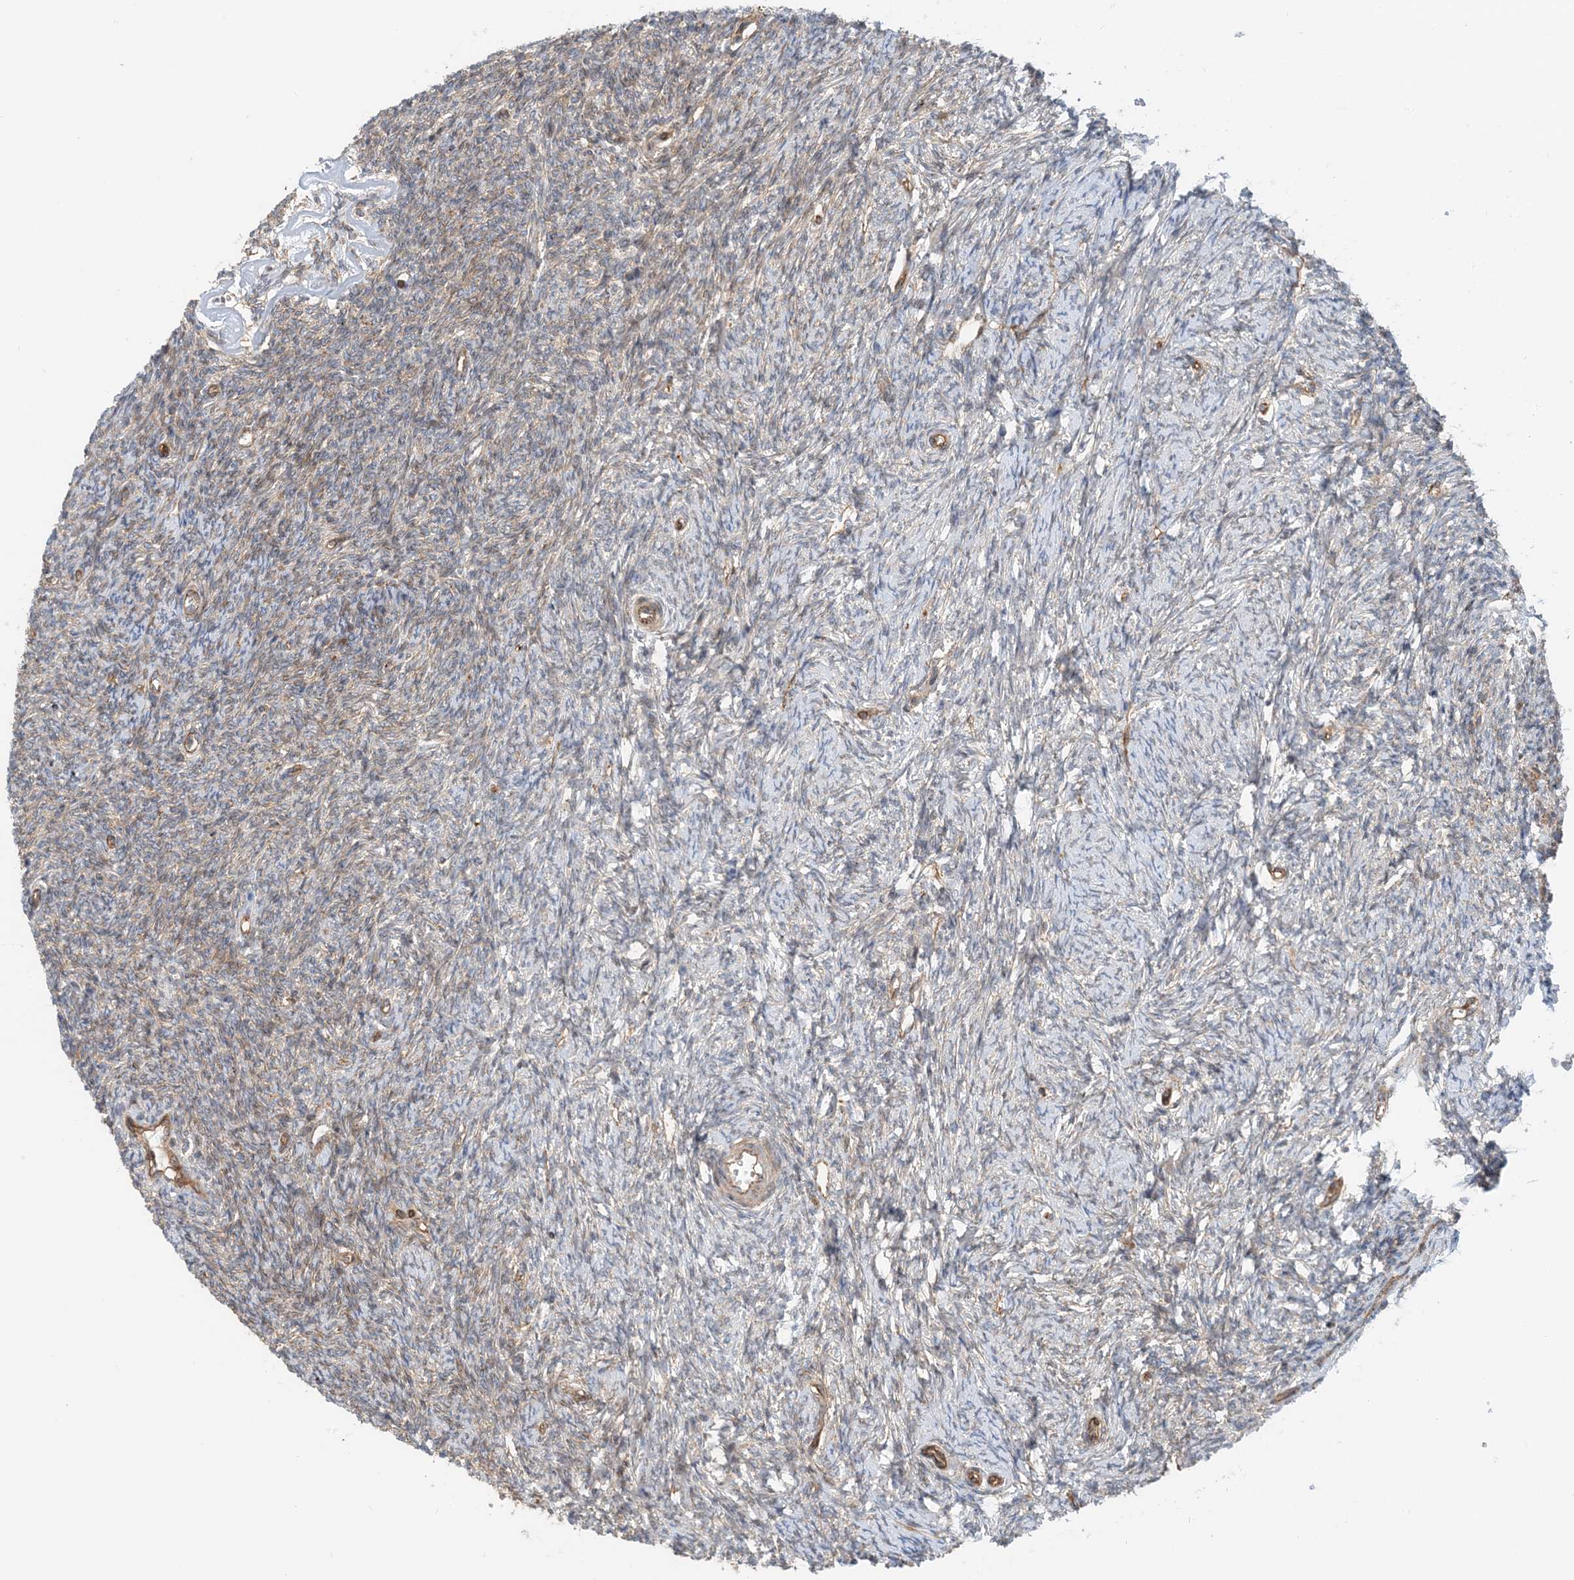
{"staining": {"intensity": "negative", "quantity": "none", "location": "none"}, "tissue": "ovary", "cell_type": "Follicle cells", "image_type": "normal", "snomed": [{"axis": "morphology", "description": "Normal tissue, NOS"}, {"axis": "morphology", "description": "Cyst, NOS"}, {"axis": "topography", "description": "Ovary"}], "caption": "High power microscopy photomicrograph of an immunohistochemistry histopathology image of unremarkable ovary, revealing no significant expression in follicle cells.", "gene": "MYL5", "patient": {"sex": "female", "age": 33}}